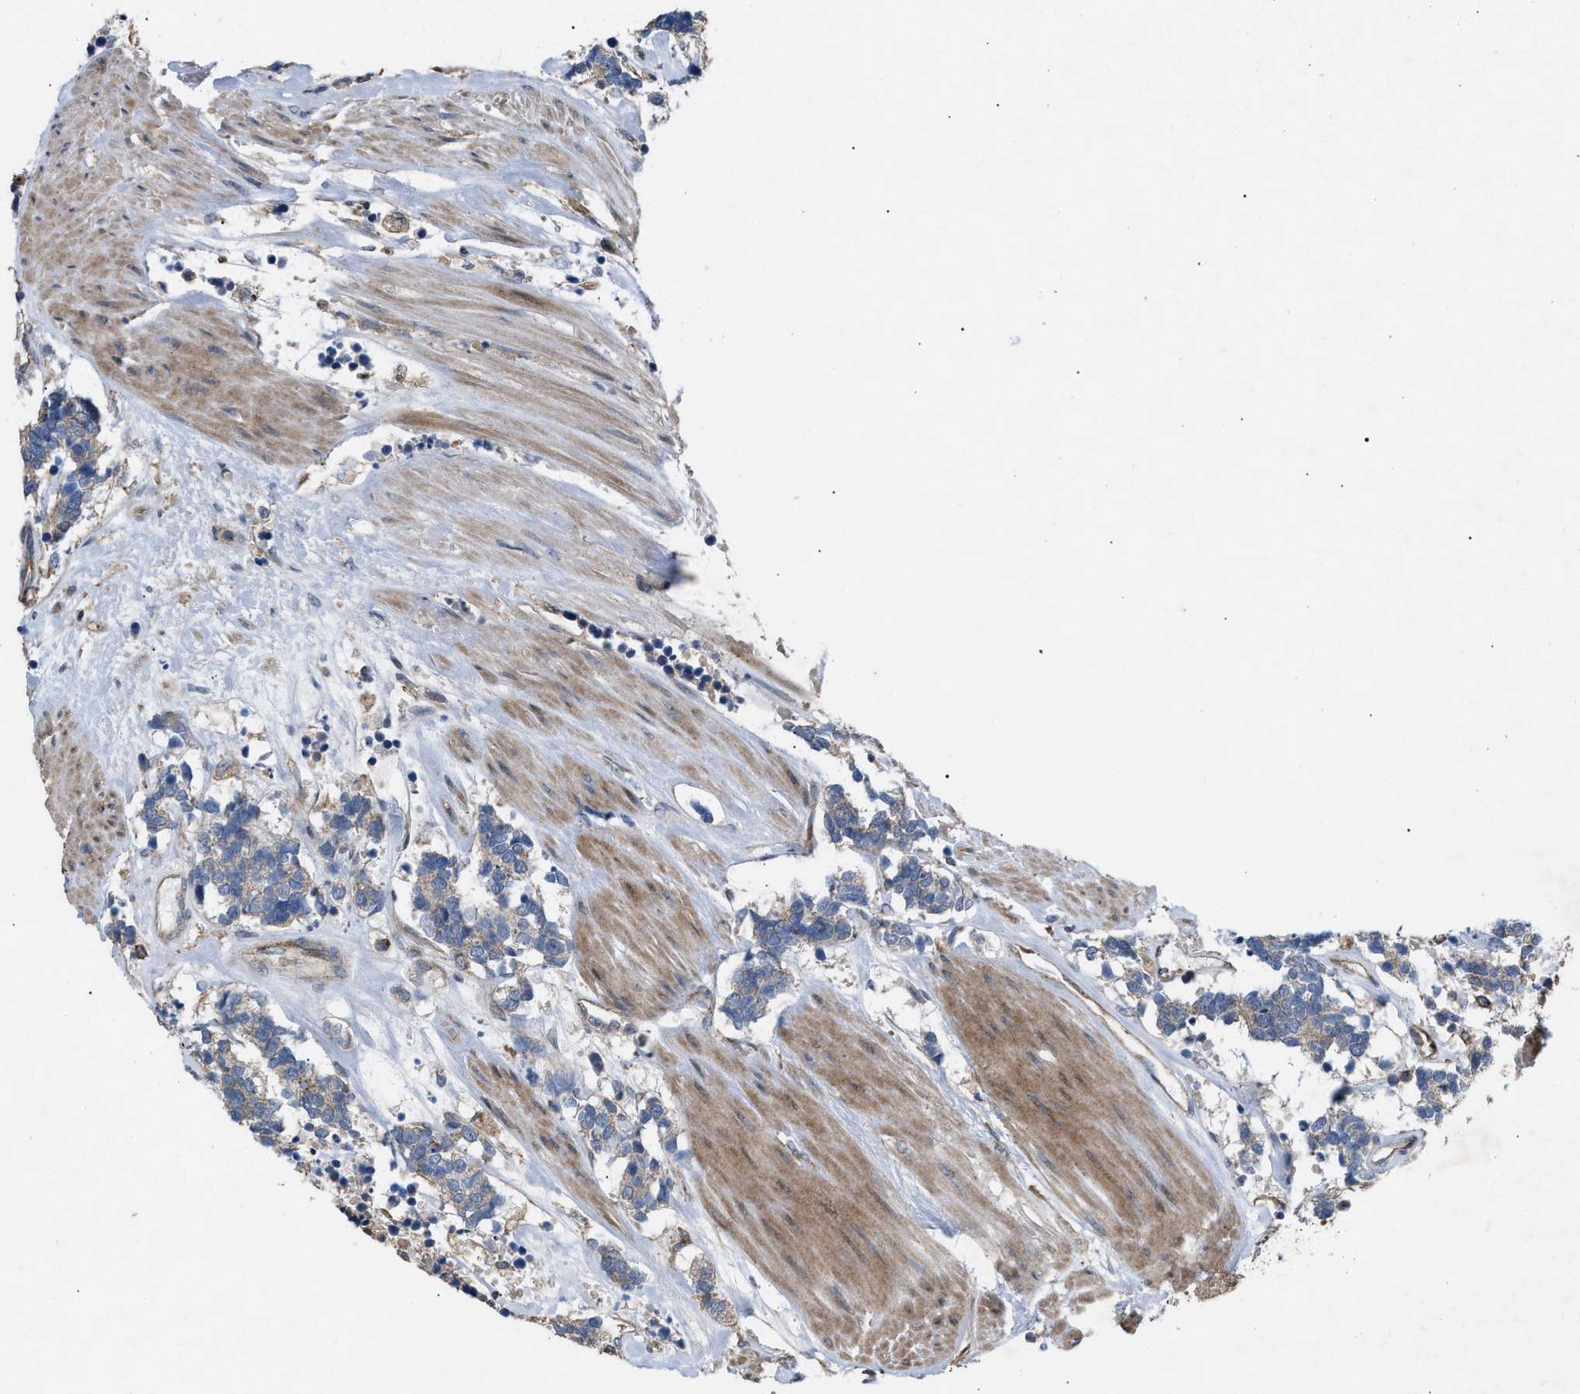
{"staining": {"intensity": "weak", "quantity": "<25%", "location": "cytoplasmic/membranous"}, "tissue": "carcinoid", "cell_type": "Tumor cells", "image_type": "cancer", "snomed": [{"axis": "morphology", "description": "Carcinoma, NOS"}, {"axis": "morphology", "description": "Carcinoid, malignant, NOS"}, {"axis": "topography", "description": "Urinary bladder"}], "caption": "A photomicrograph of carcinoma stained for a protein shows no brown staining in tumor cells. Nuclei are stained in blue.", "gene": "GCC1", "patient": {"sex": "male", "age": 57}}